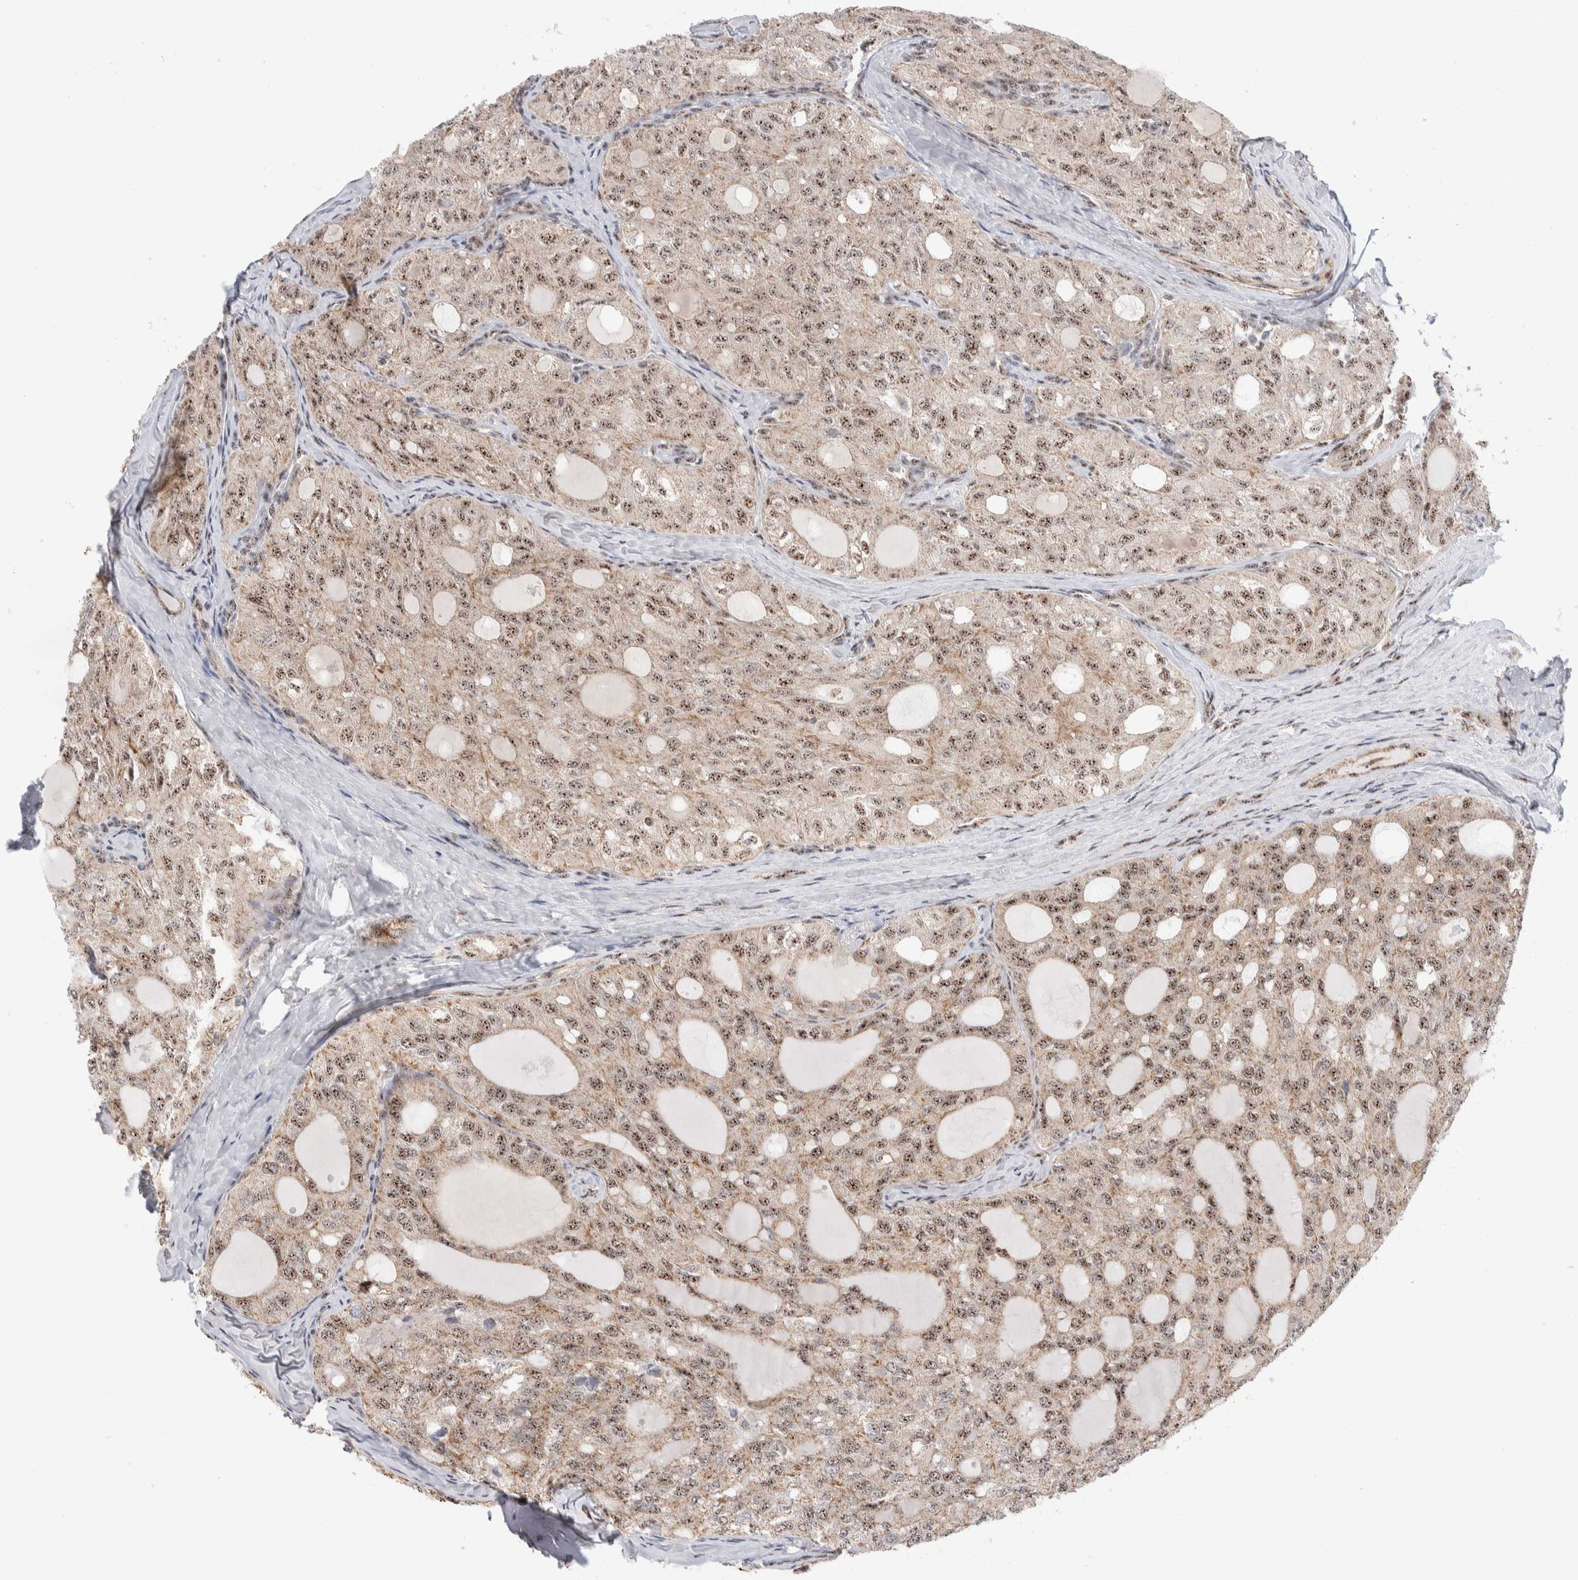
{"staining": {"intensity": "moderate", "quantity": ">75%", "location": "cytoplasmic/membranous,nuclear"}, "tissue": "thyroid cancer", "cell_type": "Tumor cells", "image_type": "cancer", "snomed": [{"axis": "morphology", "description": "Follicular adenoma carcinoma, NOS"}, {"axis": "topography", "description": "Thyroid gland"}], "caption": "IHC of thyroid cancer (follicular adenoma carcinoma) reveals medium levels of moderate cytoplasmic/membranous and nuclear expression in about >75% of tumor cells.", "gene": "ZNF695", "patient": {"sex": "male", "age": 75}}